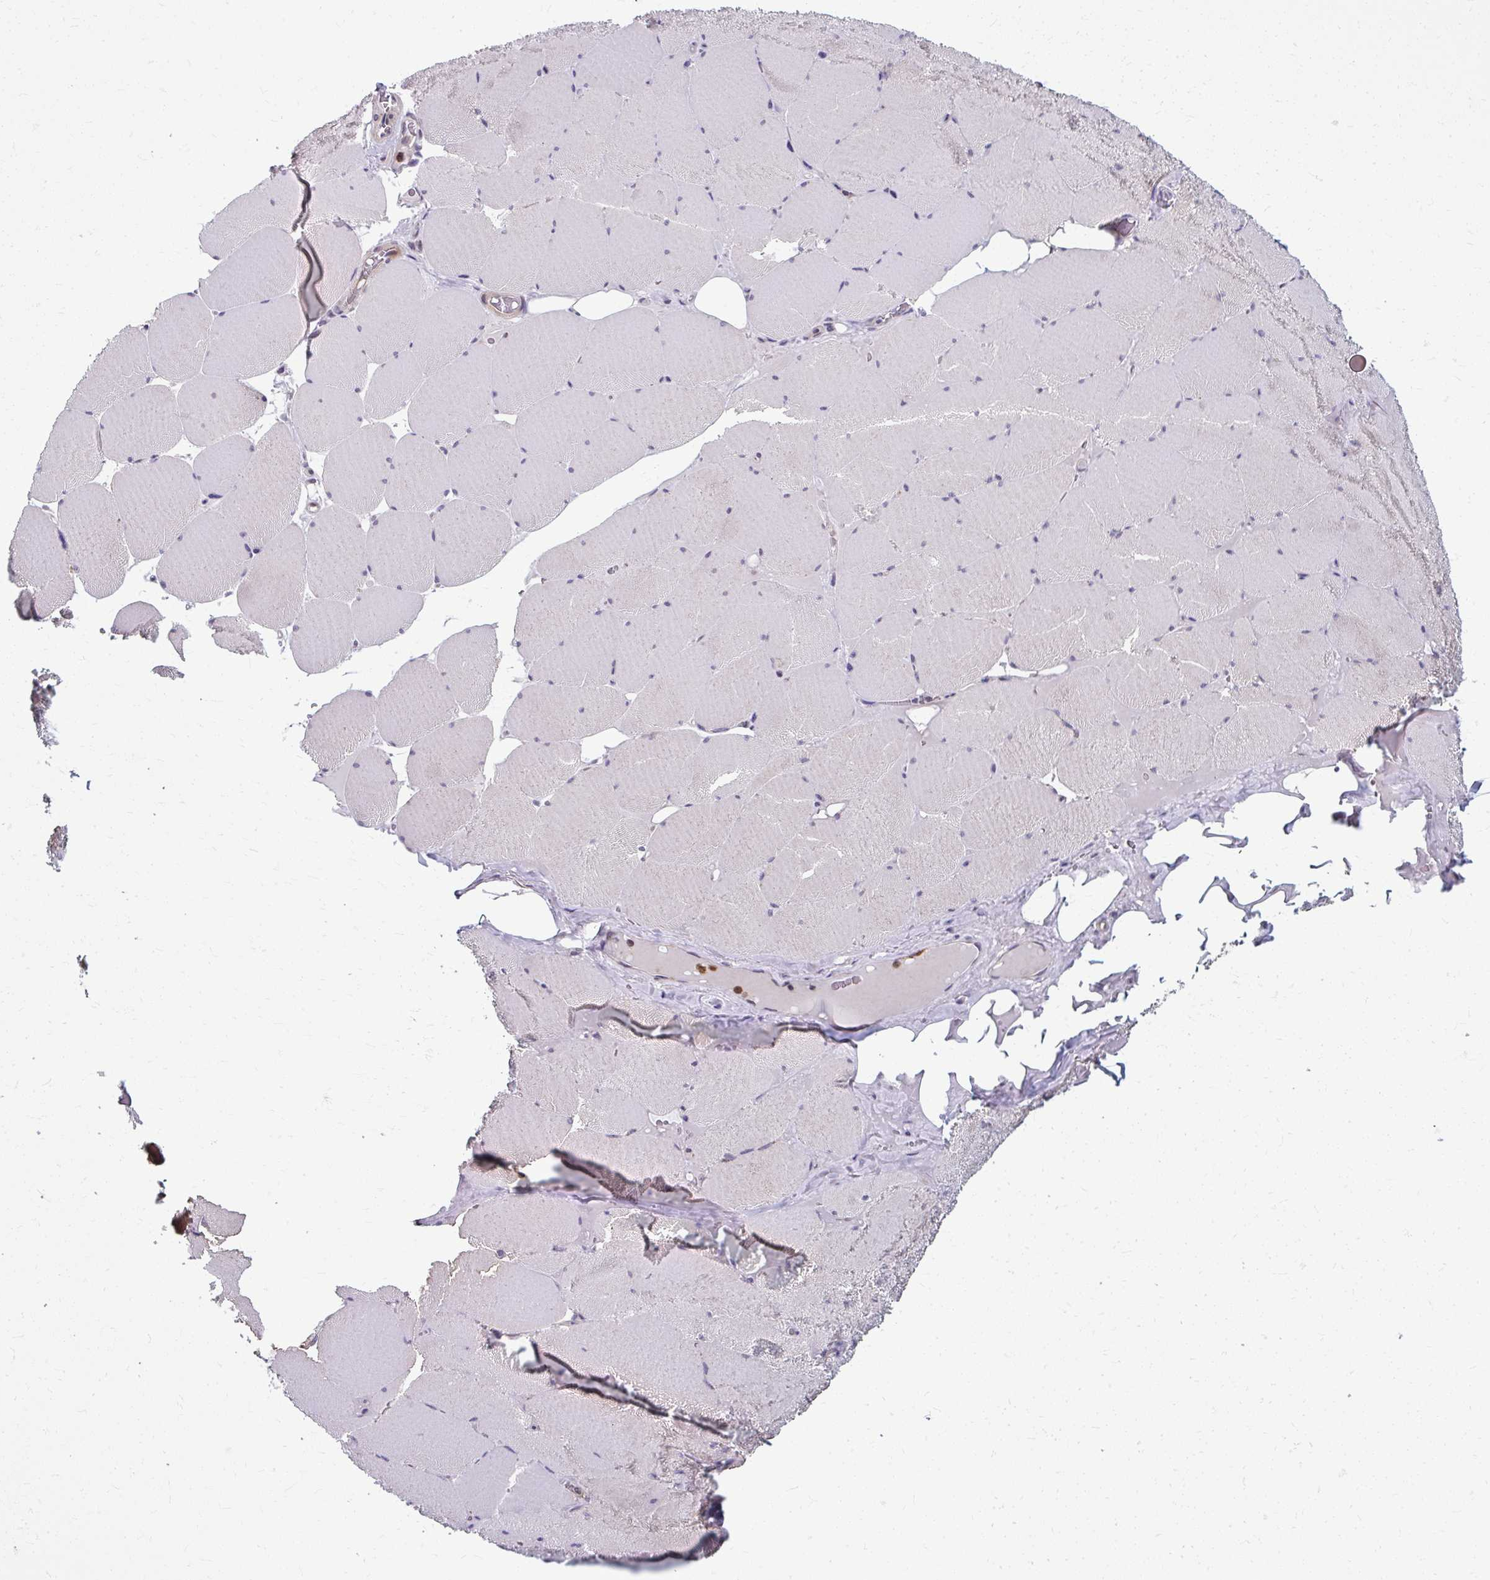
{"staining": {"intensity": "moderate", "quantity": "25%-75%", "location": "cytoplasmic/membranous"}, "tissue": "skeletal muscle", "cell_type": "Myocytes", "image_type": "normal", "snomed": [{"axis": "morphology", "description": "Normal tissue, NOS"}, {"axis": "topography", "description": "Skeletal muscle"}, {"axis": "topography", "description": "Head-Neck"}], "caption": "Myocytes display moderate cytoplasmic/membranous positivity in approximately 25%-75% of cells in benign skeletal muscle.", "gene": "ZNF555", "patient": {"sex": "male", "age": 66}}